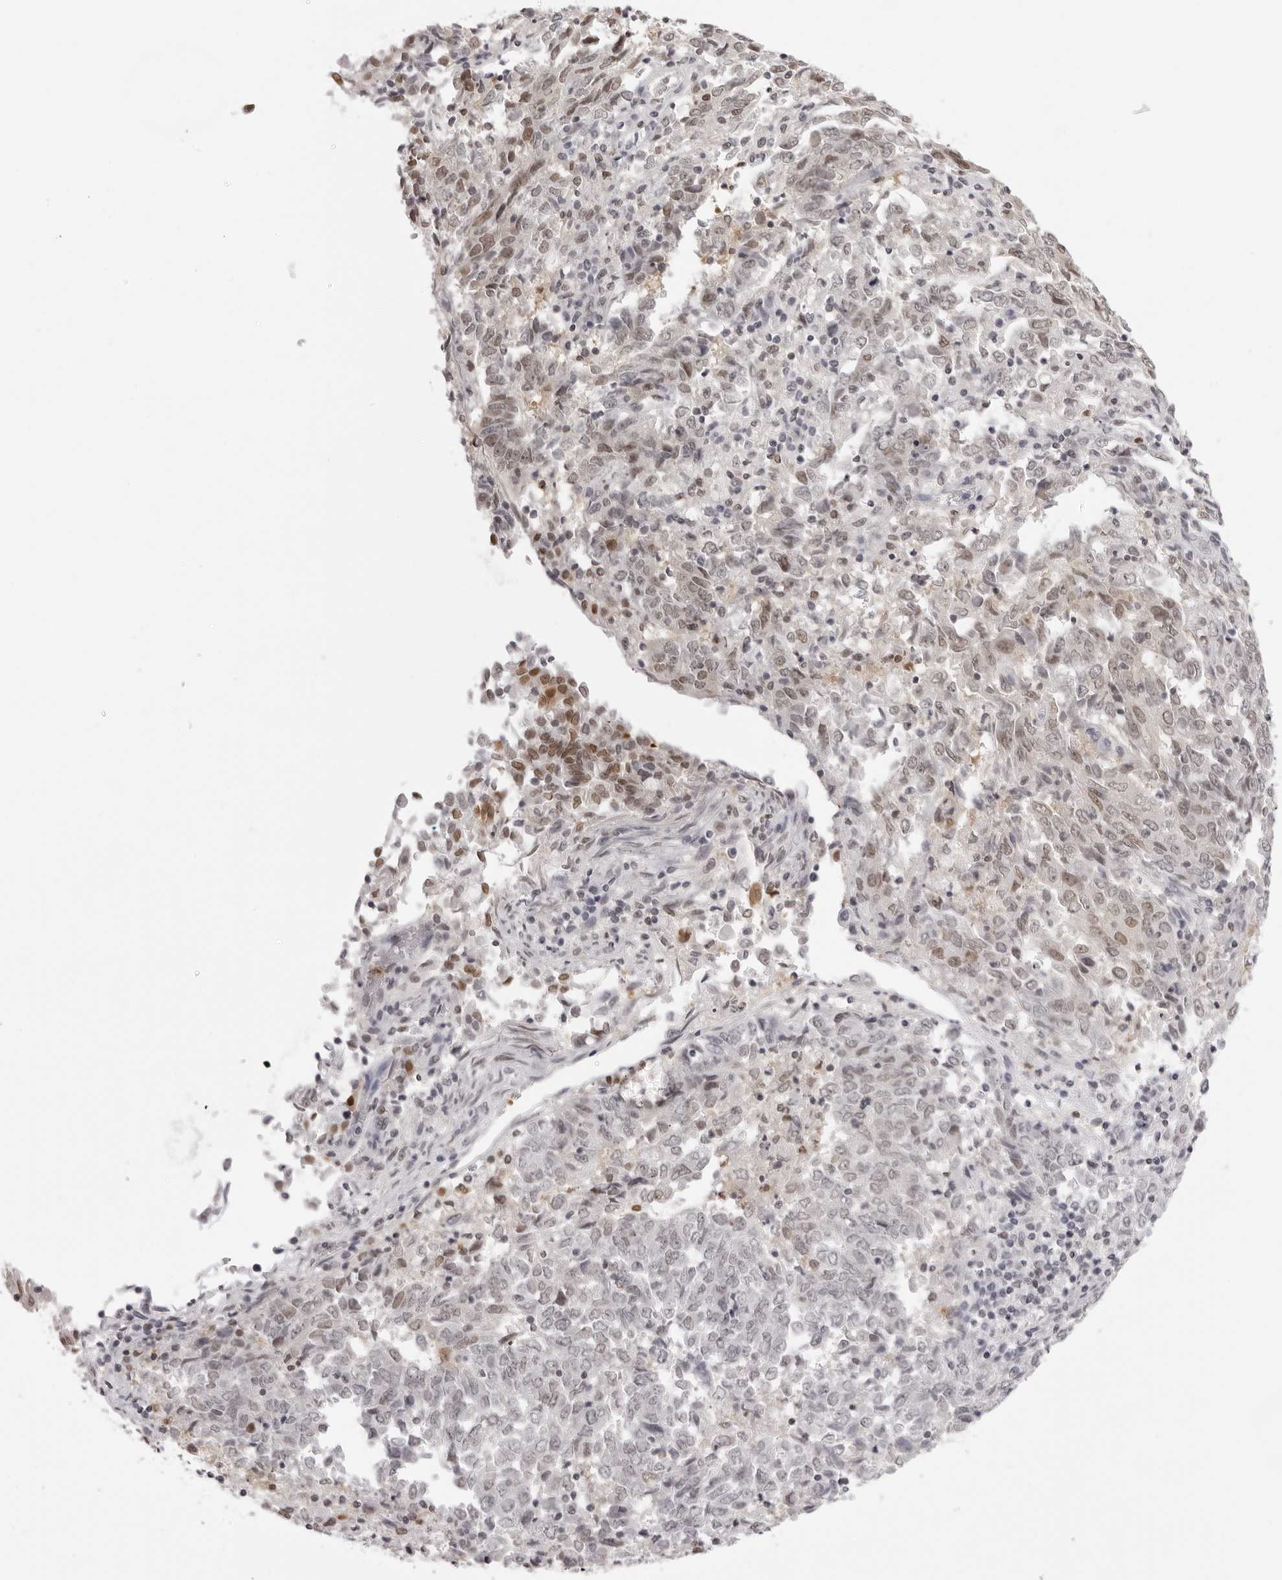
{"staining": {"intensity": "weak", "quantity": "25%-75%", "location": "nuclear"}, "tissue": "endometrial cancer", "cell_type": "Tumor cells", "image_type": "cancer", "snomed": [{"axis": "morphology", "description": "Adenocarcinoma, NOS"}, {"axis": "topography", "description": "Endometrium"}], "caption": "Approximately 25%-75% of tumor cells in endometrial cancer (adenocarcinoma) exhibit weak nuclear protein staining as visualized by brown immunohistochemical staining.", "gene": "HSPA4", "patient": {"sex": "female", "age": 80}}